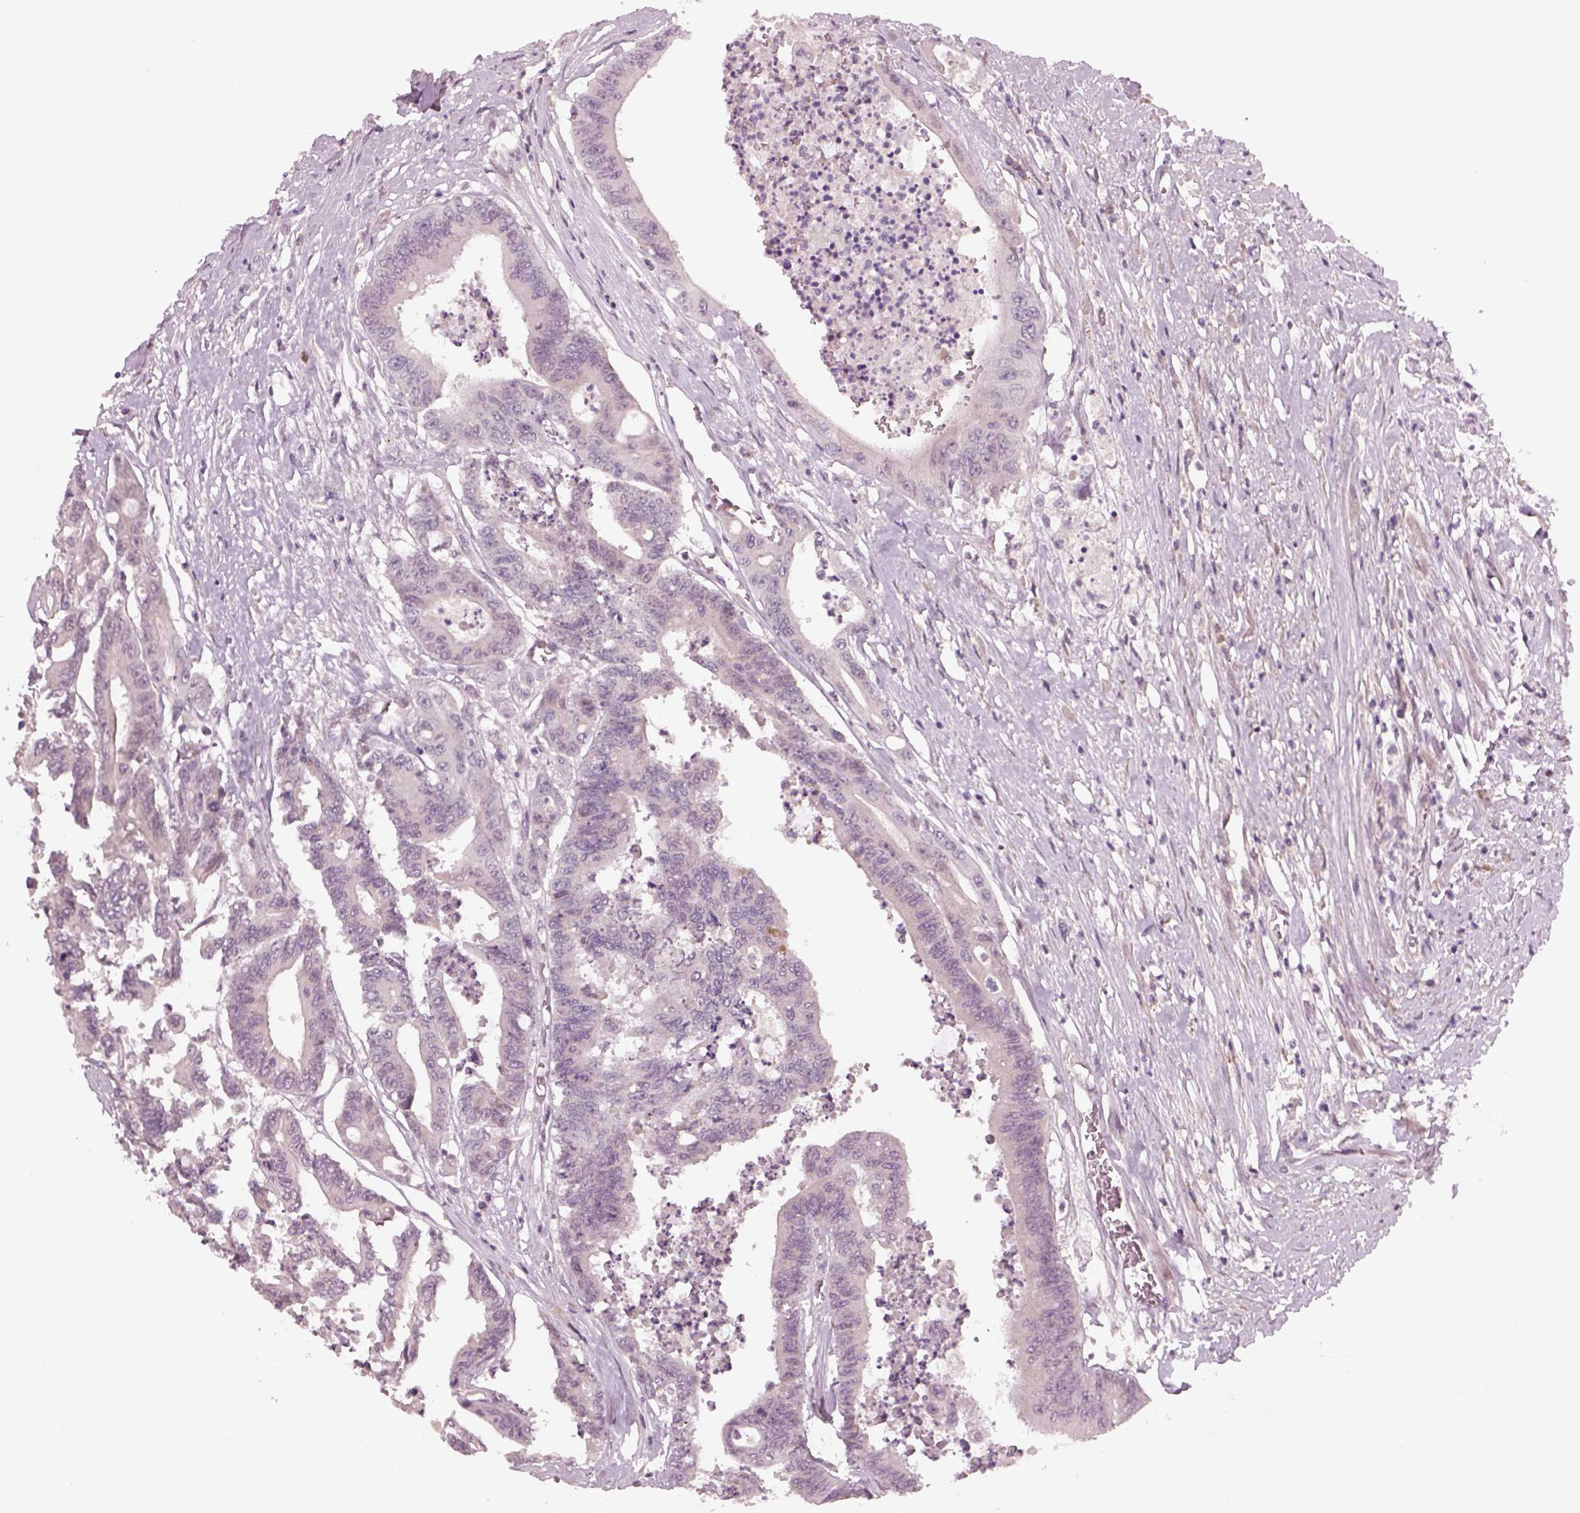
{"staining": {"intensity": "negative", "quantity": "none", "location": "none"}, "tissue": "colorectal cancer", "cell_type": "Tumor cells", "image_type": "cancer", "snomed": [{"axis": "morphology", "description": "Adenocarcinoma, NOS"}, {"axis": "topography", "description": "Rectum"}], "caption": "This is an immunohistochemistry micrograph of colorectal cancer (adenocarcinoma). There is no expression in tumor cells.", "gene": "PENK", "patient": {"sex": "male", "age": 54}}